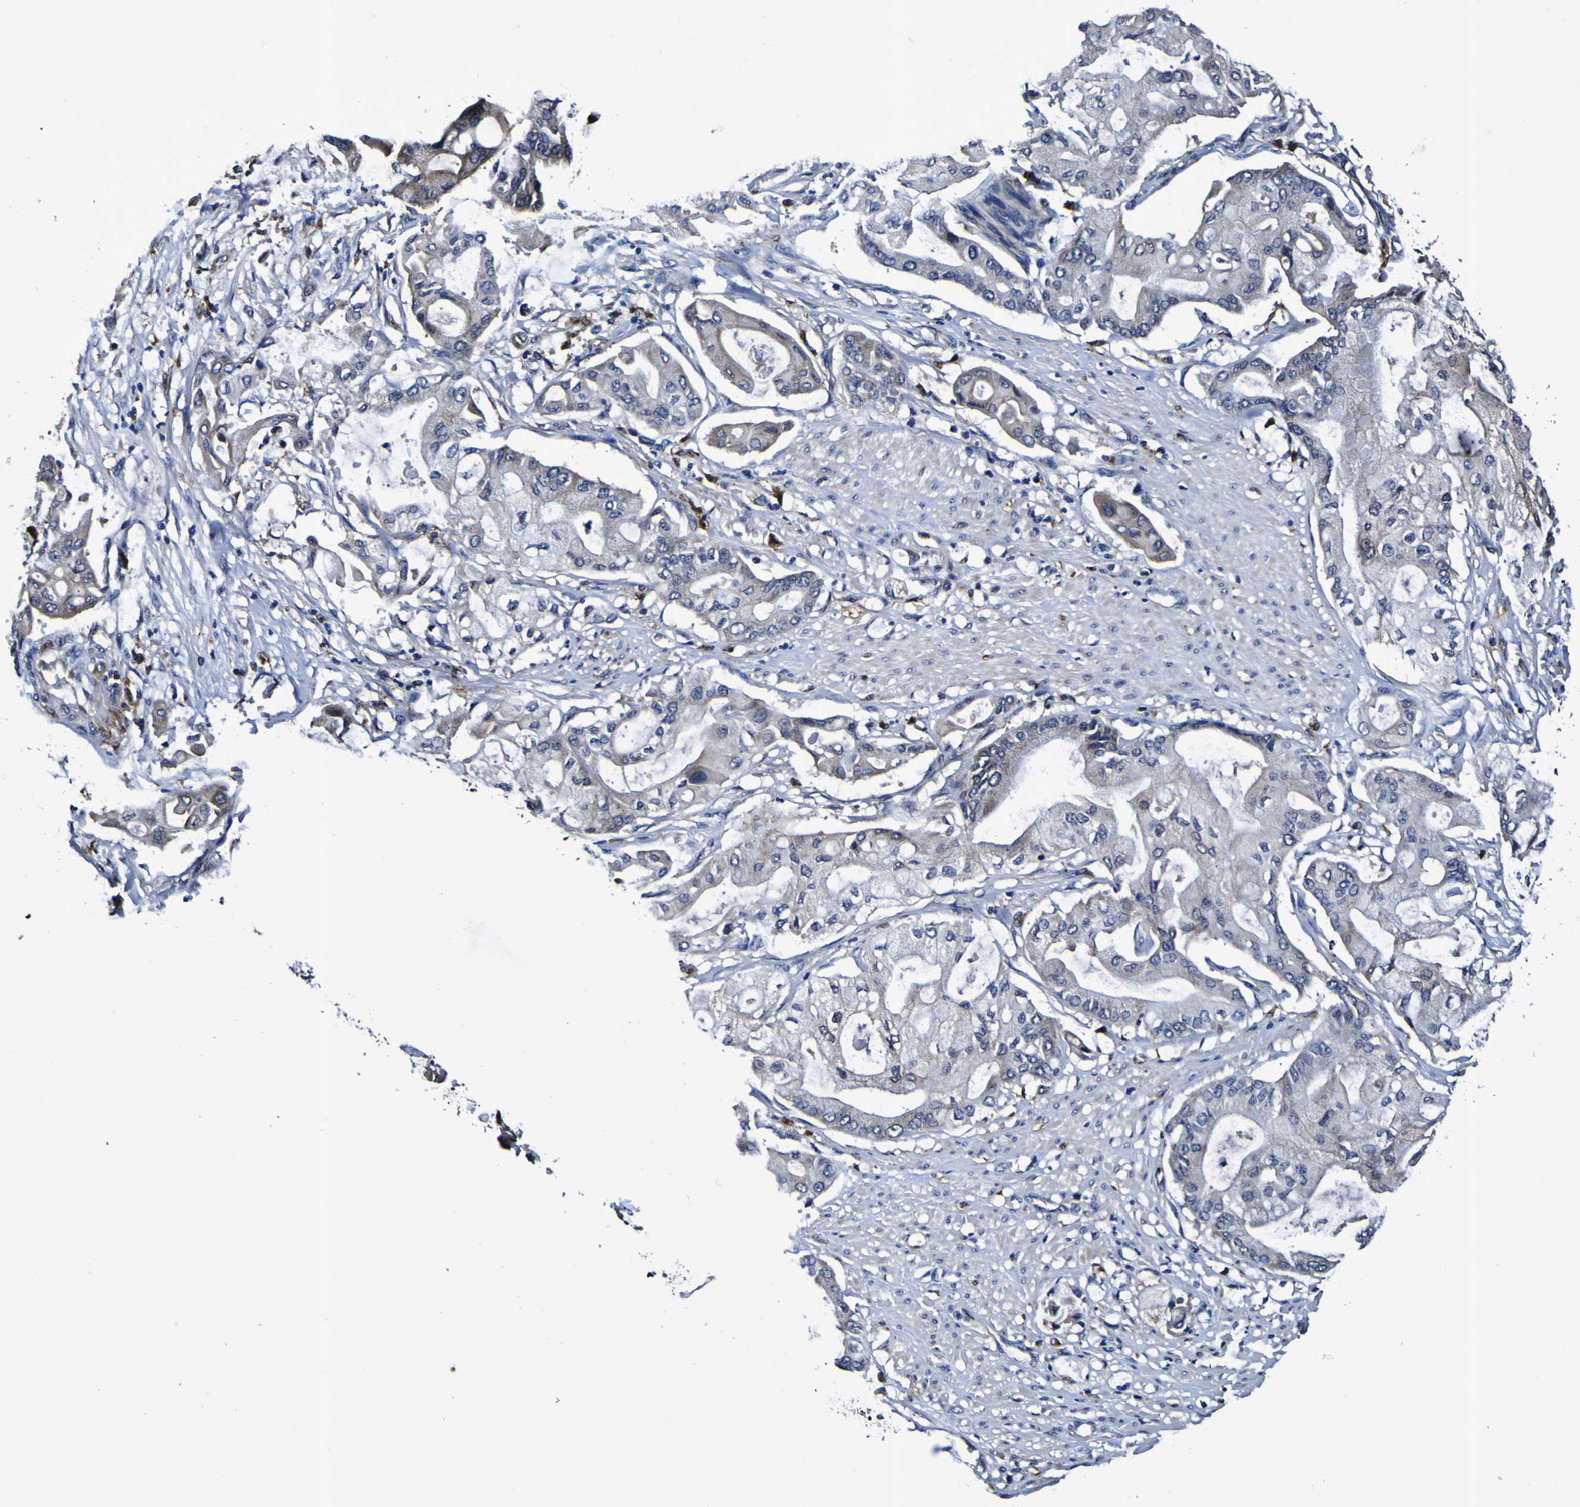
{"staining": {"intensity": "negative", "quantity": "none", "location": "none"}, "tissue": "pancreatic cancer", "cell_type": "Tumor cells", "image_type": "cancer", "snomed": [{"axis": "morphology", "description": "Adenocarcinoma, NOS"}, {"axis": "morphology", "description": "Adenocarcinoma, metastatic, NOS"}, {"axis": "topography", "description": "Lymph node"}, {"axis": "topography", "description": "Pancreas"}, {"axis": "topography", "description": "Duodenum"}], "caption": "Immunohistochemical staining of pancreatic adenocarcinoma exhibits no significant positivity in tumor cells.", "gene": "GPX1", "patient": {"sex": "female", "age": 64}}